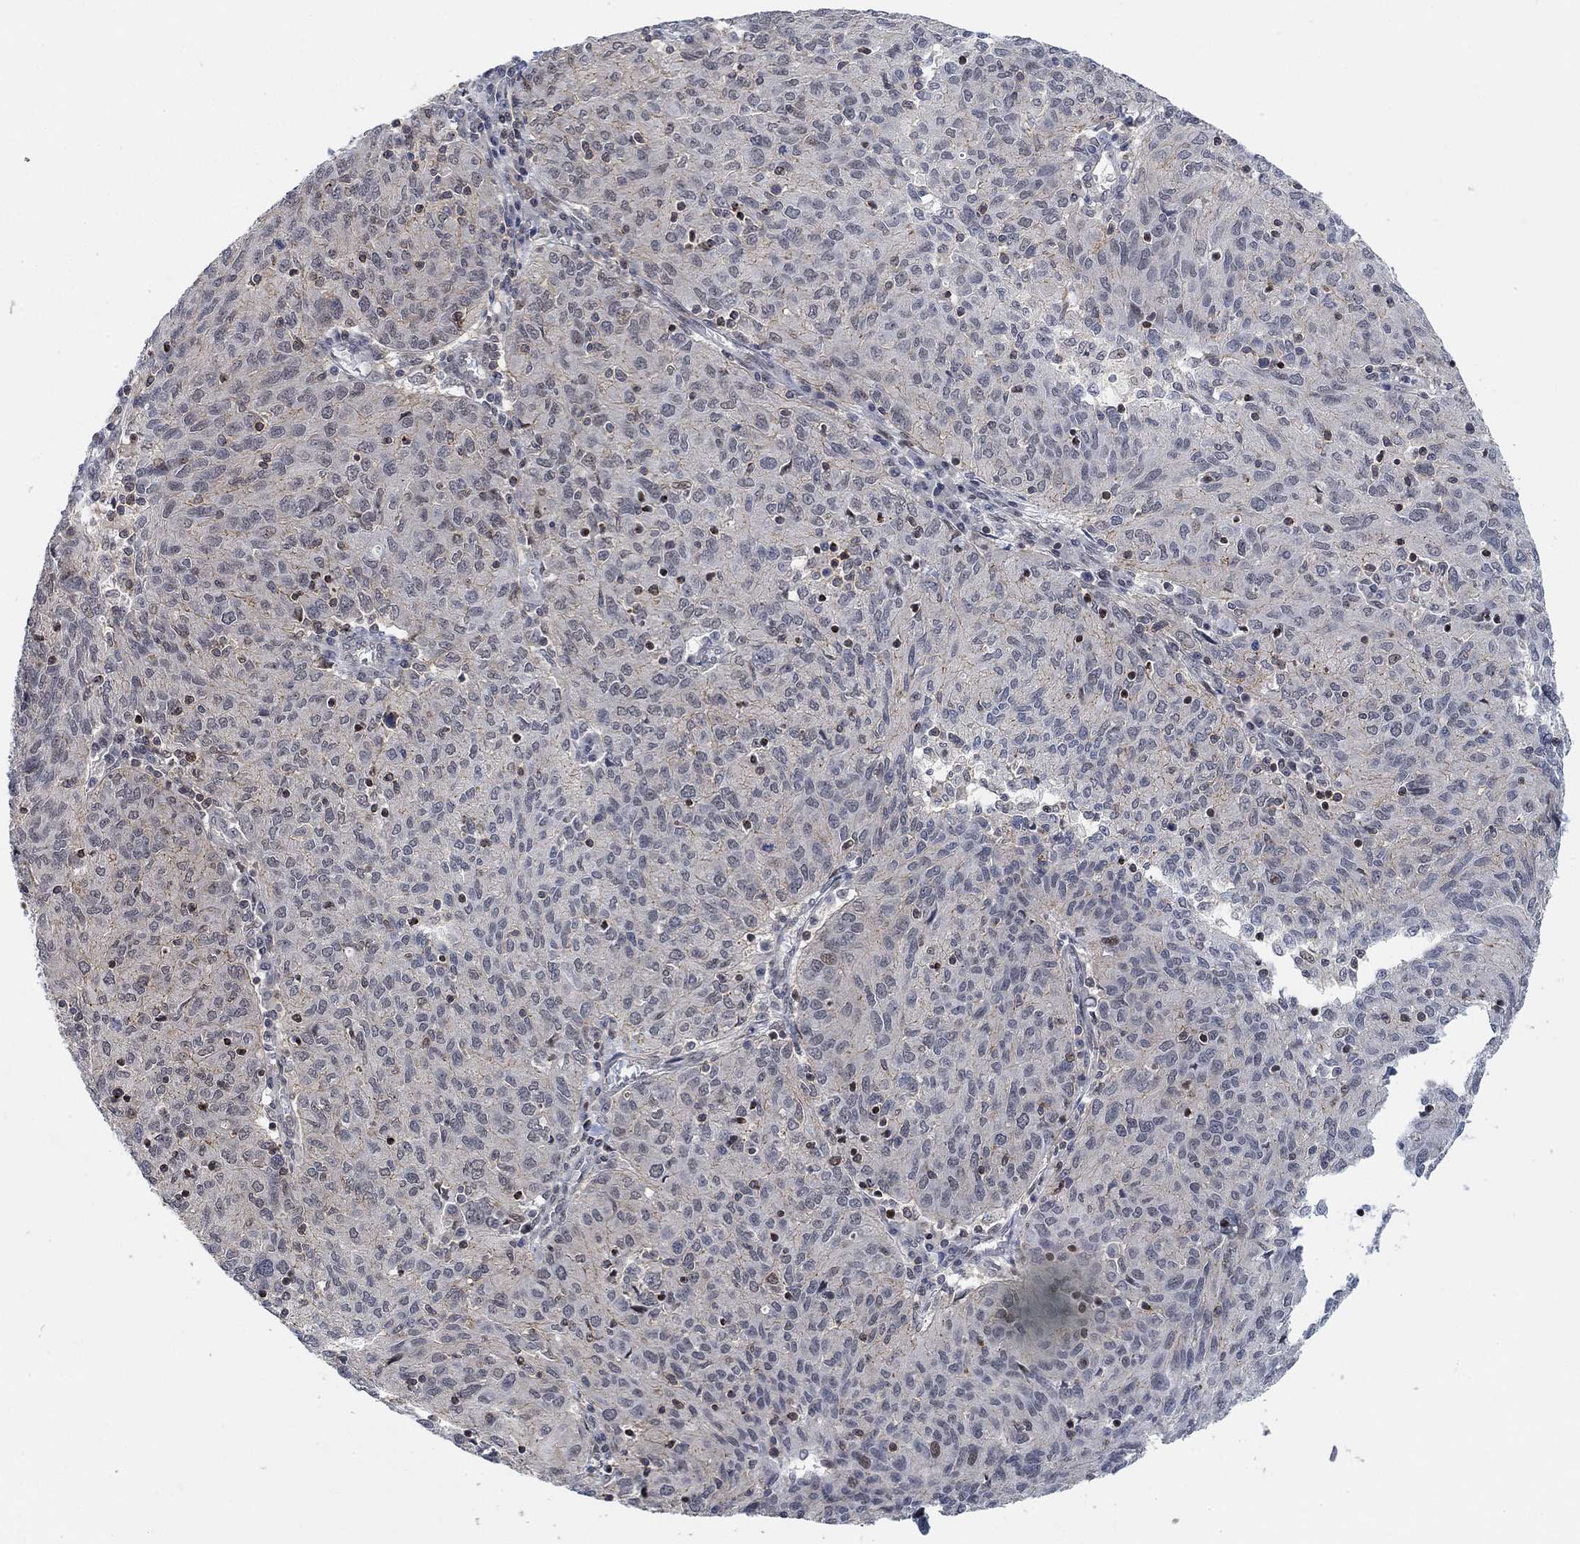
{"staining": {"intensity": "strong", "quantity": "25%-75%", "location": "cytoplasmic/membranous"}, "tissue": "ovarian cancer", "cell_type": "Tumor cells", "image_type": "cancer", "snomed": [{"axis": "morphology", "description": "Carcinoma, endometroid"}, {"axis": "topography", "description": "Ovary"}], "caption": "Immunohistochemistry histopathology image of neoplastic tissue: human ovarian cancer stained using IHC shows high levels of strong protein expression localized specifically in the cytoplasmic/membranous of tumor cells, appearing as a cytoplasmic/membranous brown color.", "gene": "PWWP2B", "patient": {"sex": "female", "age": 50}}